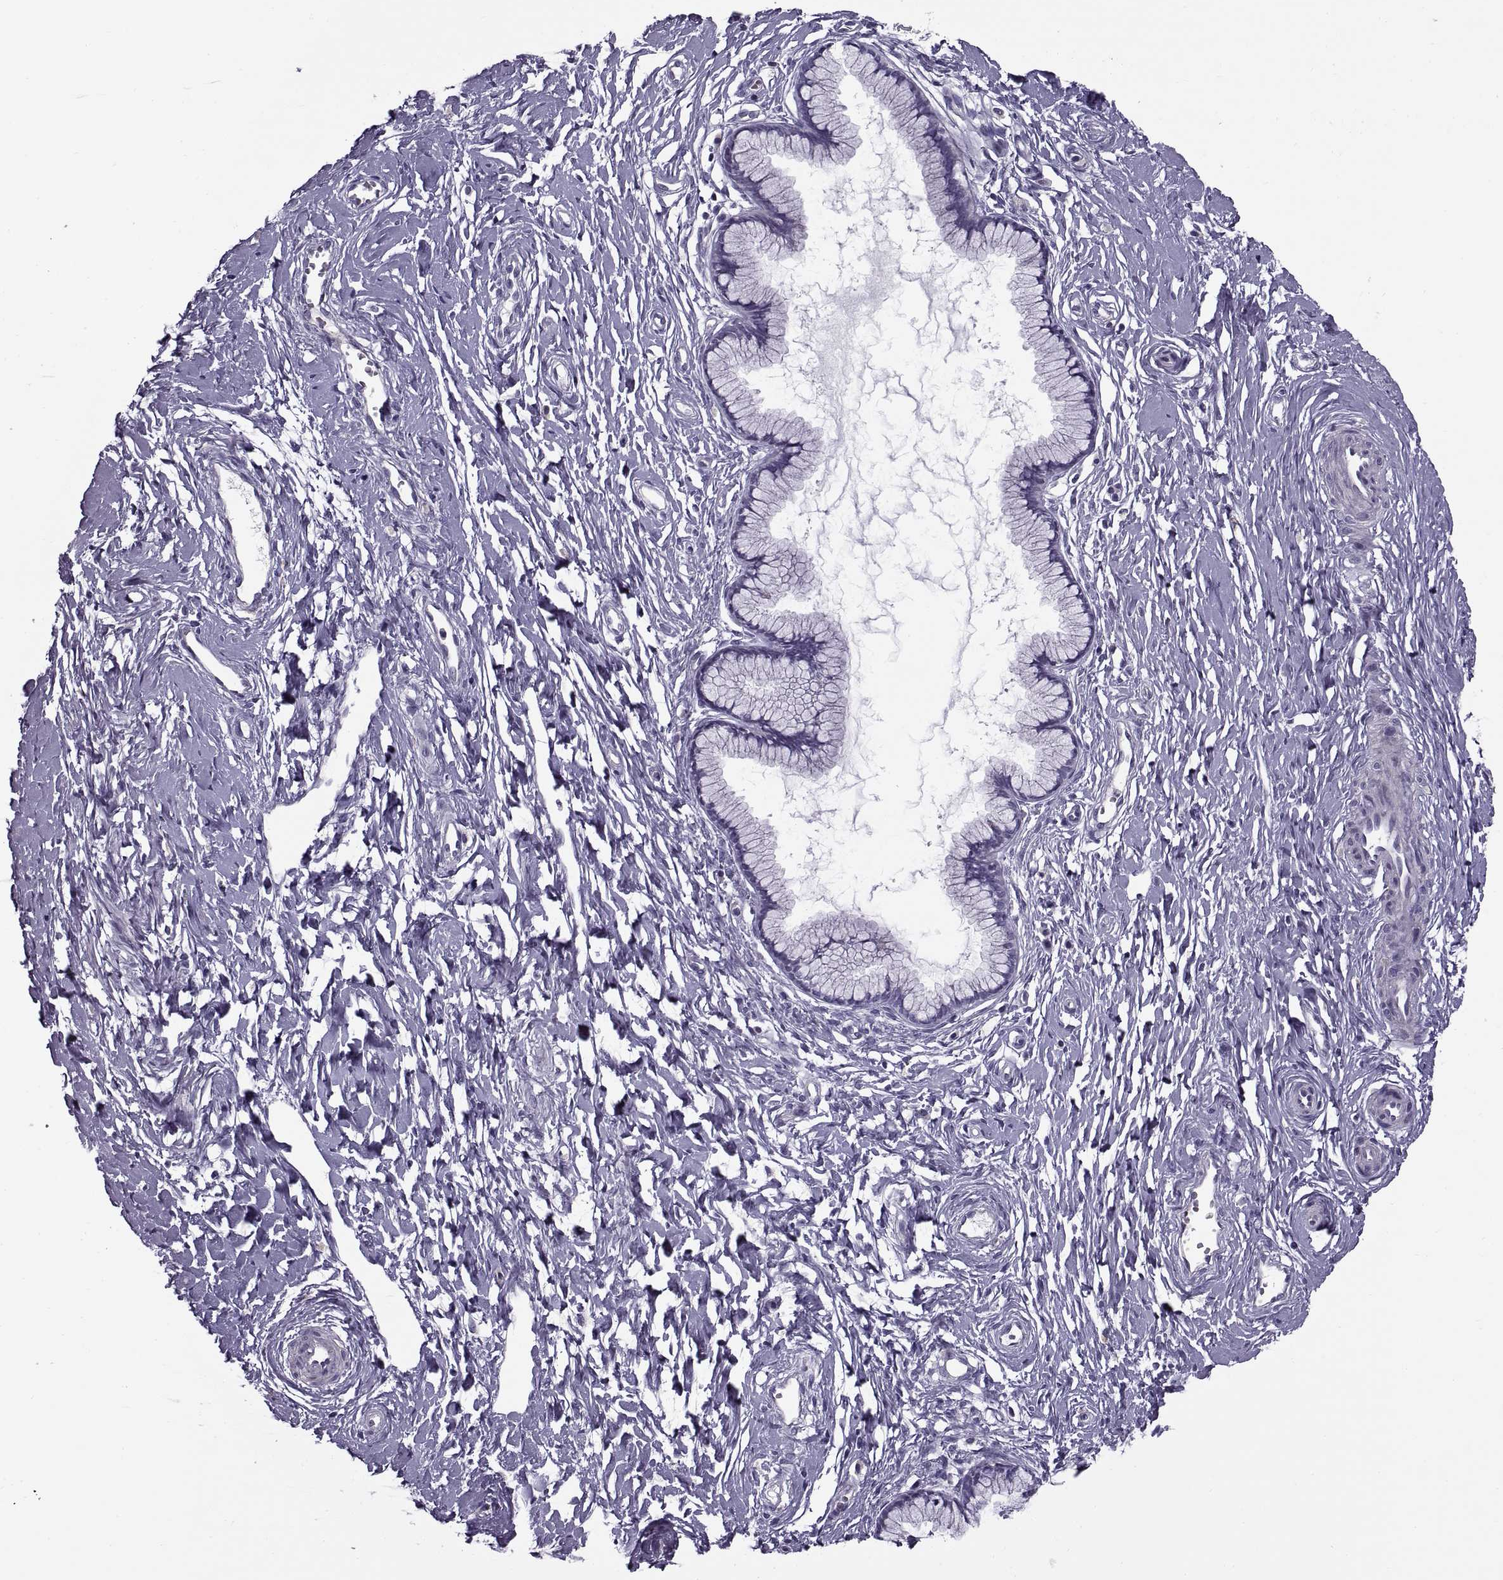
{"staining": {"intensity": "negative", "quantity": "none", "location": "none"}, "tissue": "cervix", "cell_type": "Glandular cells", "image_type": "normal", "snomed": [{"axis": "morphology", "description": "Normal tissue, NOS"}, {"axis": "topography", "description": "Cervix"}], "caption": "The IHC photomicrograph has no significant positivity in glandular cells of cervix. (Stains: DAB IHC with hematoxylin counter stain, Microscopy: brightfield microscopy at high magnification).", "gene": "CALCR", "patient": {"sex": "female", "age": 40}}